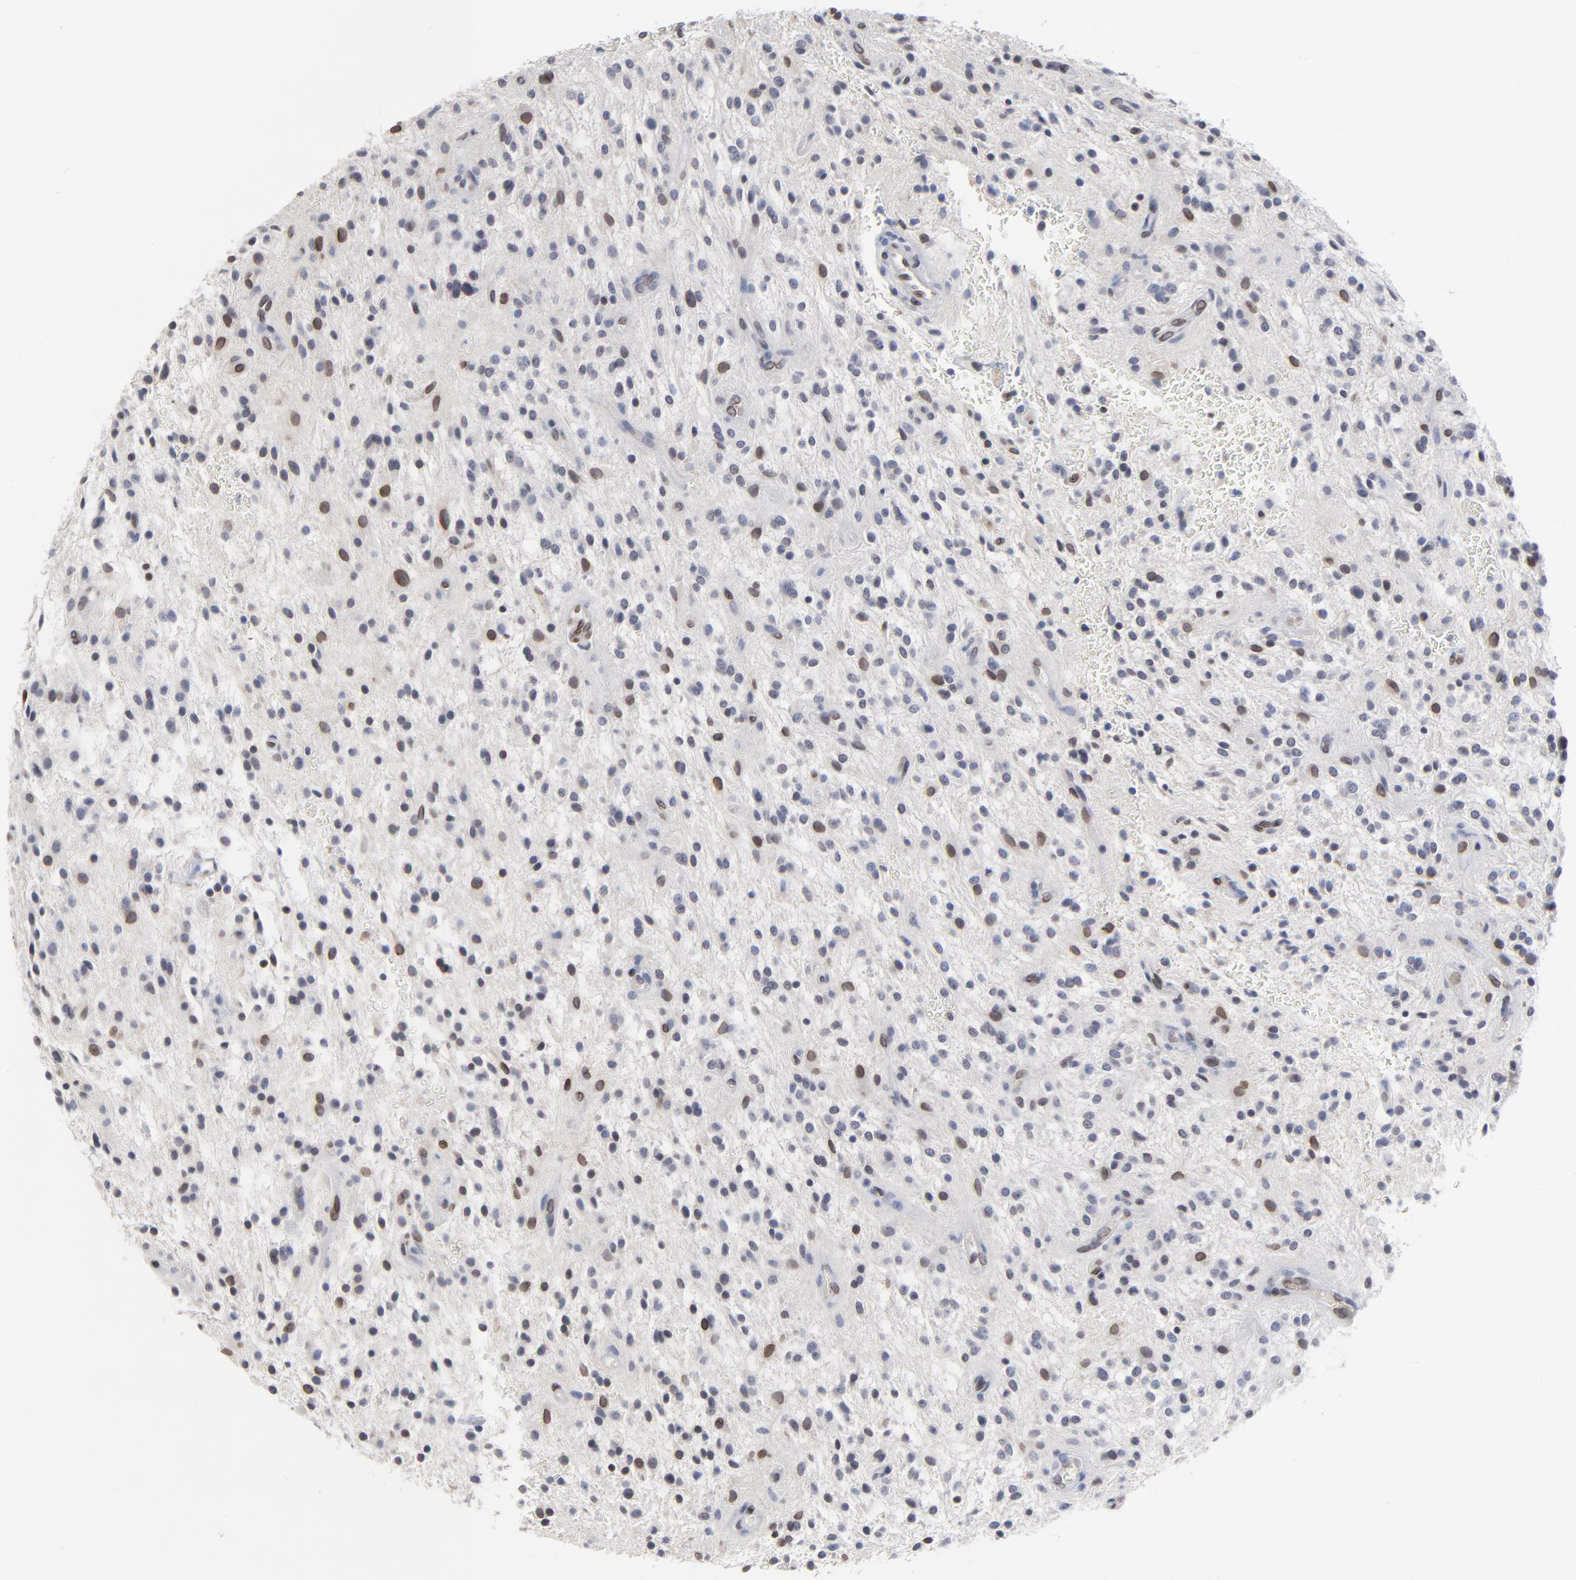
{"staining": {"intensity": "moderate", "quantity": "25%-75%", "location": "cytoplasmic/membranous,nuclear"}, "tissue": "glioma", "cell_type": "Tumor cells", "image_type": "cancer", "snomed": [{"axis": "morphology", "description": "Glioma, malignant, NOS"}, {"axis": "topography", "description": "Cerebellum"}], "caption": "This is an image of immunohistochemistry (IHC) staining of glioma, which shows moderate positivity in the cytoplasmic/membranous and nuclear of tumor cells.", "gene": "SYNE2", "patient": {"sex": "female", "age": 10}}